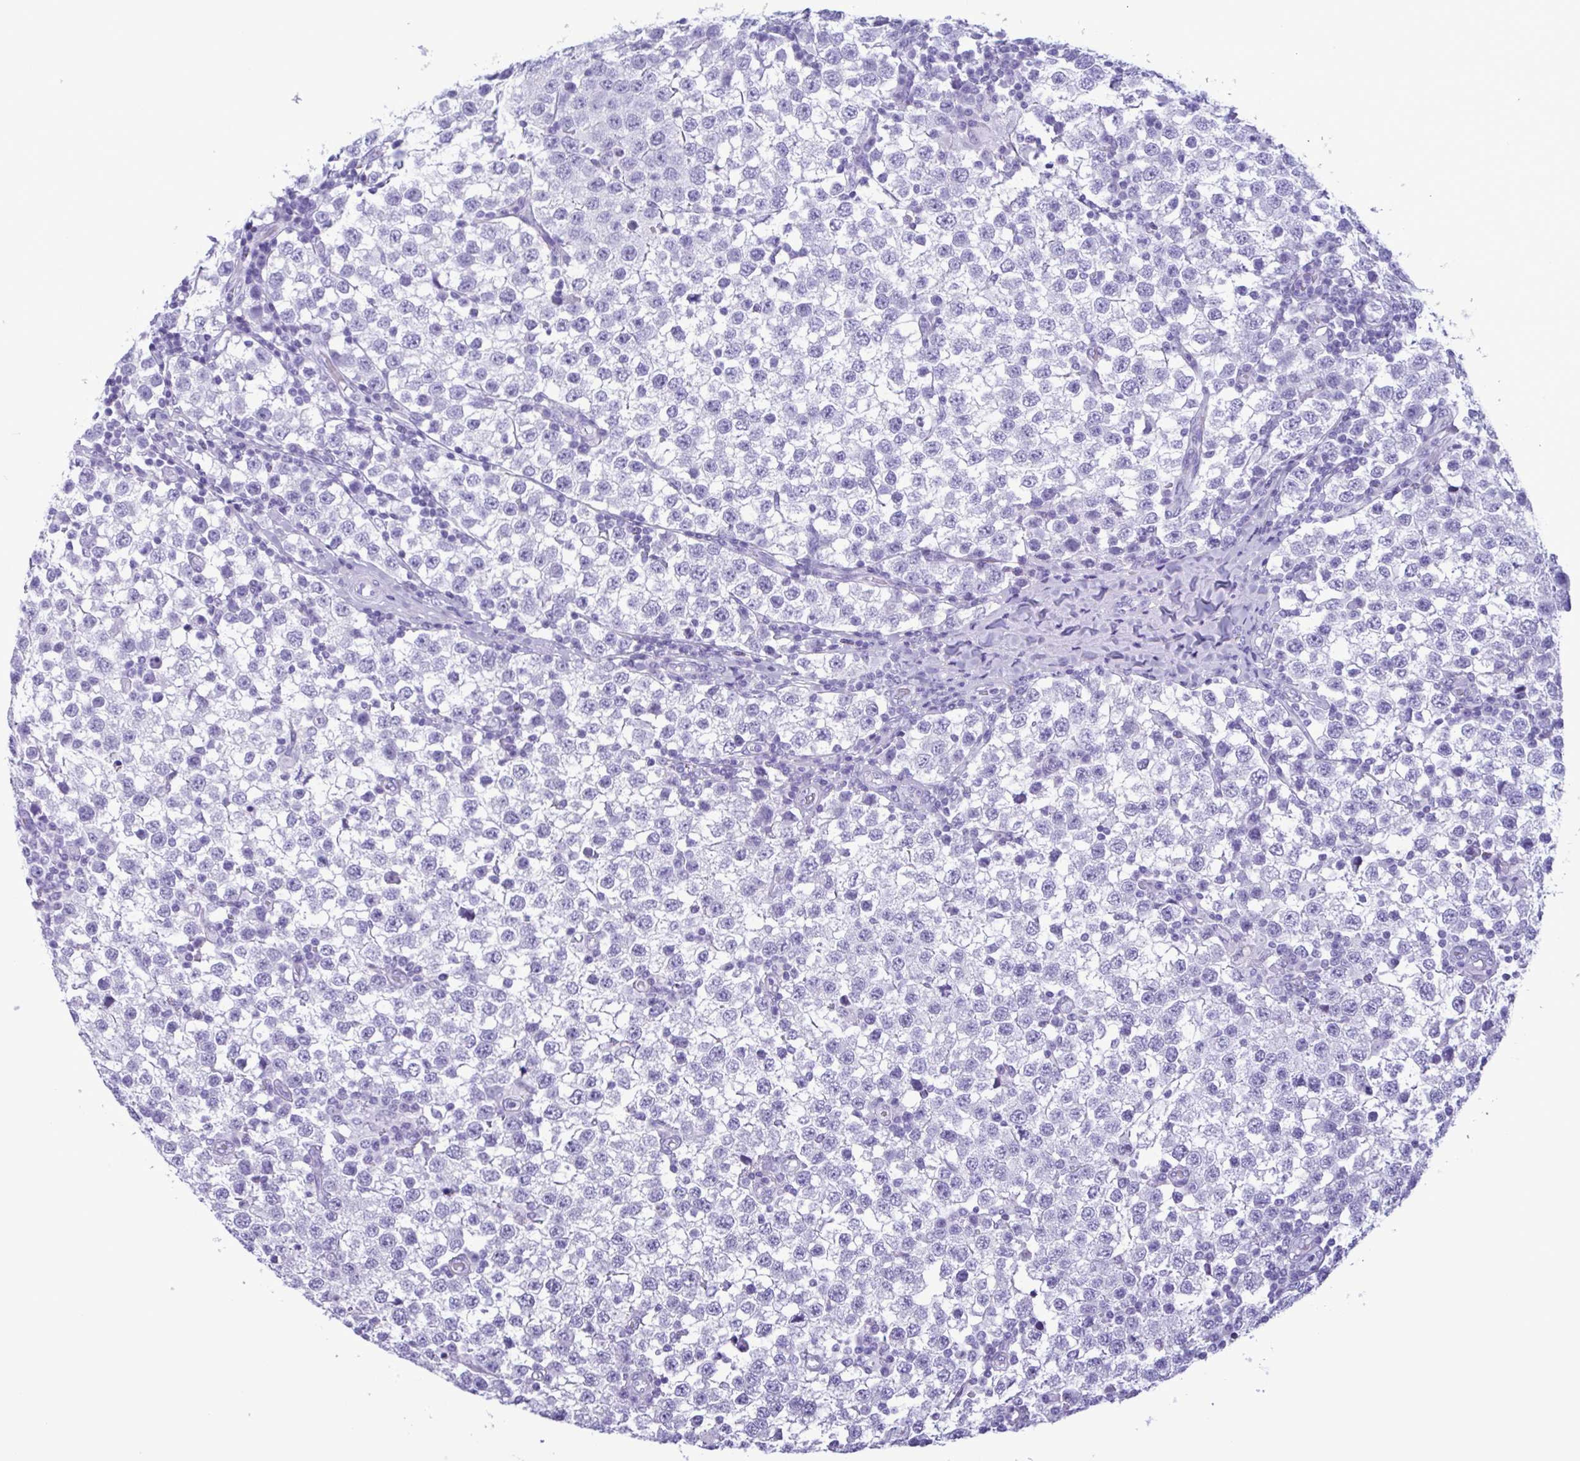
{"staining": {"intensity": "negative", "quantity": "none", "location": "none"}, "tissue": "testis cancer", "cell_type": "Tumor cells", "image_type": "cancer", "snomed": [{"axis": "morphology", "description": "Seminoma, NOS"}, {"axis": "topography", "description": "Testis"}], "caption": "This is an IHC image of testis cancer. There is no positivity in tumor cells.", "gene": "LTF", "patient": {"sex": "male", "age": 34}}